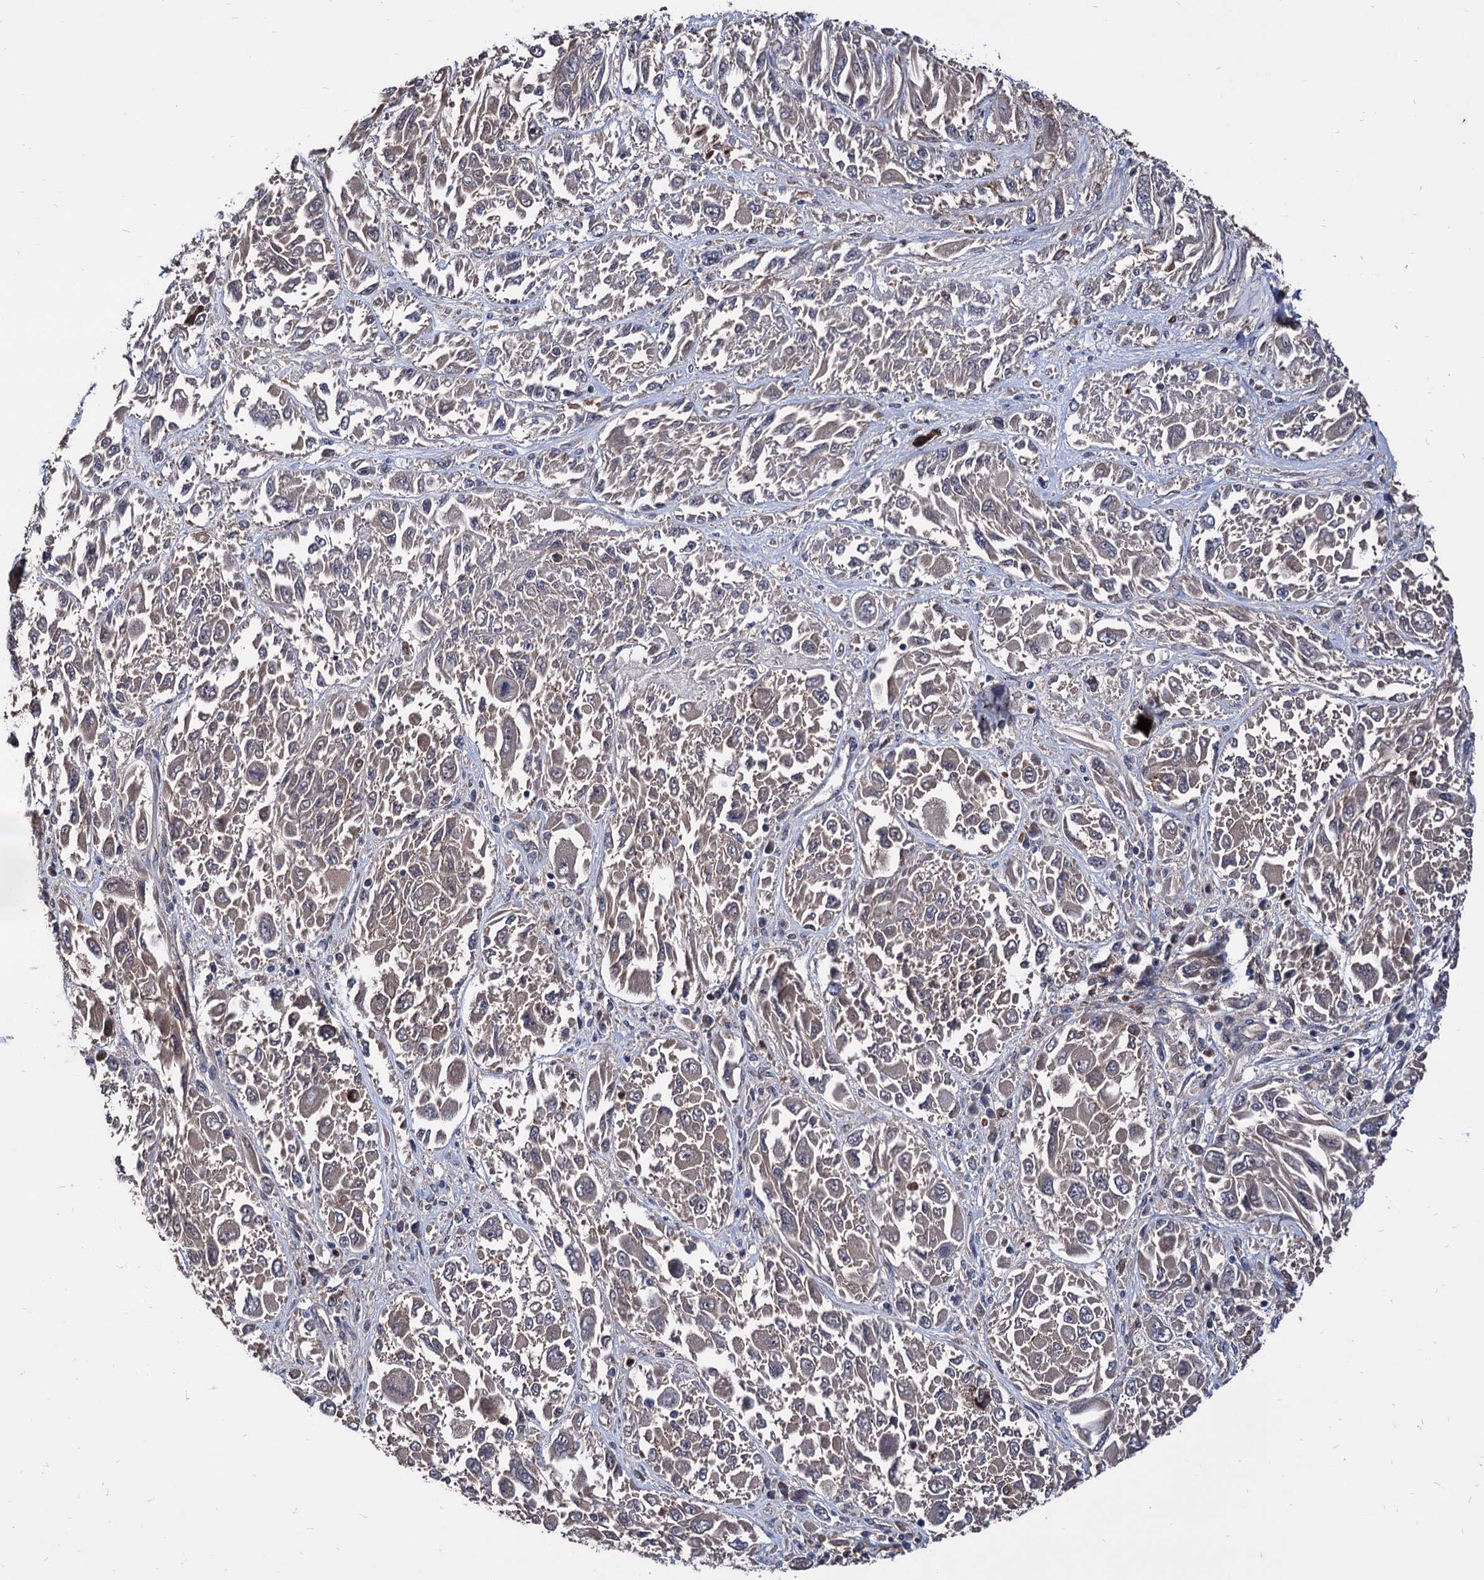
{"staining": {"intensity": "negative", "quantity": "none", "location": "none"}, "tissue": "melanoma", "cell_type": "Tumor cells", "image_type": "cancer", "snomed": [{"axis": "morphology", "description": "Malignant melanoma, NOS"}, {"axis": "topography", "description": "Skin"}], "caption": "Immunohistochemistry (IHC) image of melanoma stained for a protein (brown), which shows no staining in tumor cells. The staining is performed using DAB brown chromogen with nuclei counter-stained in using hematoxylin.", "gene": "CPPED1", "patient": {"sex": "female", "age": 91}}